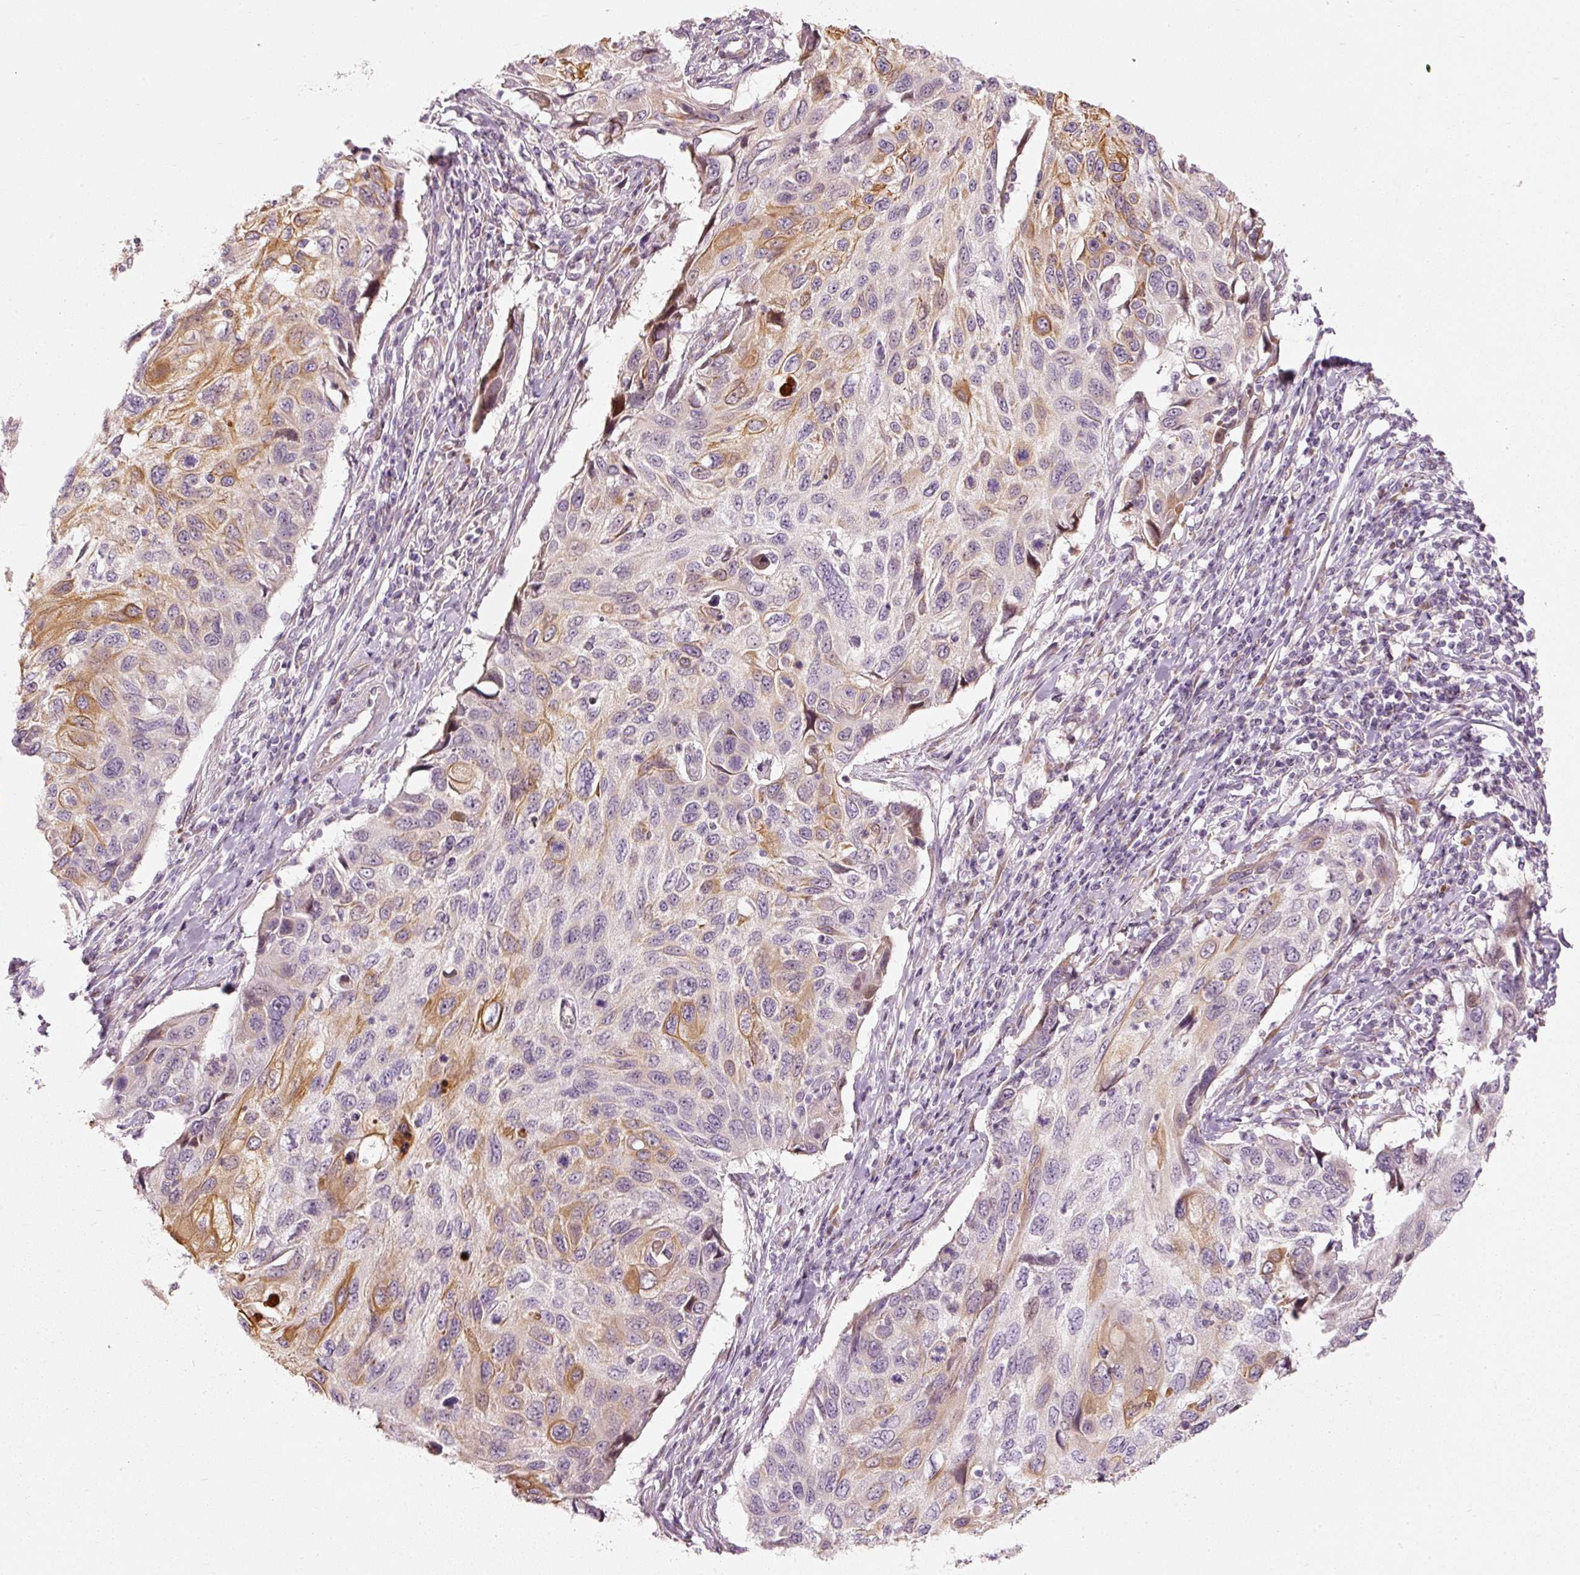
{"staining": {"intensity": "moderate", "quantity": "25%-75%", "location": "cytoplasmic/membranous"}, "tissue": "cervical cancer", "cell_type": "Tumor cells", "image_type": "cancer", "snomed": [{"axis": "morphology", "description": "Squamous cell carcinoma, NOS"}, {"axis": "topography", "description": "Cervix"}], "caption": "A high-resolution histopathology image shows IHC staining of squamous cell carcinoma (cervical), which reveals moderate cytoplasmic/membranous positivity in approximately 25%-75% of tumor cells.", "gene": "SLC20A1", "patient": {"sex": "female", "age": 70}}